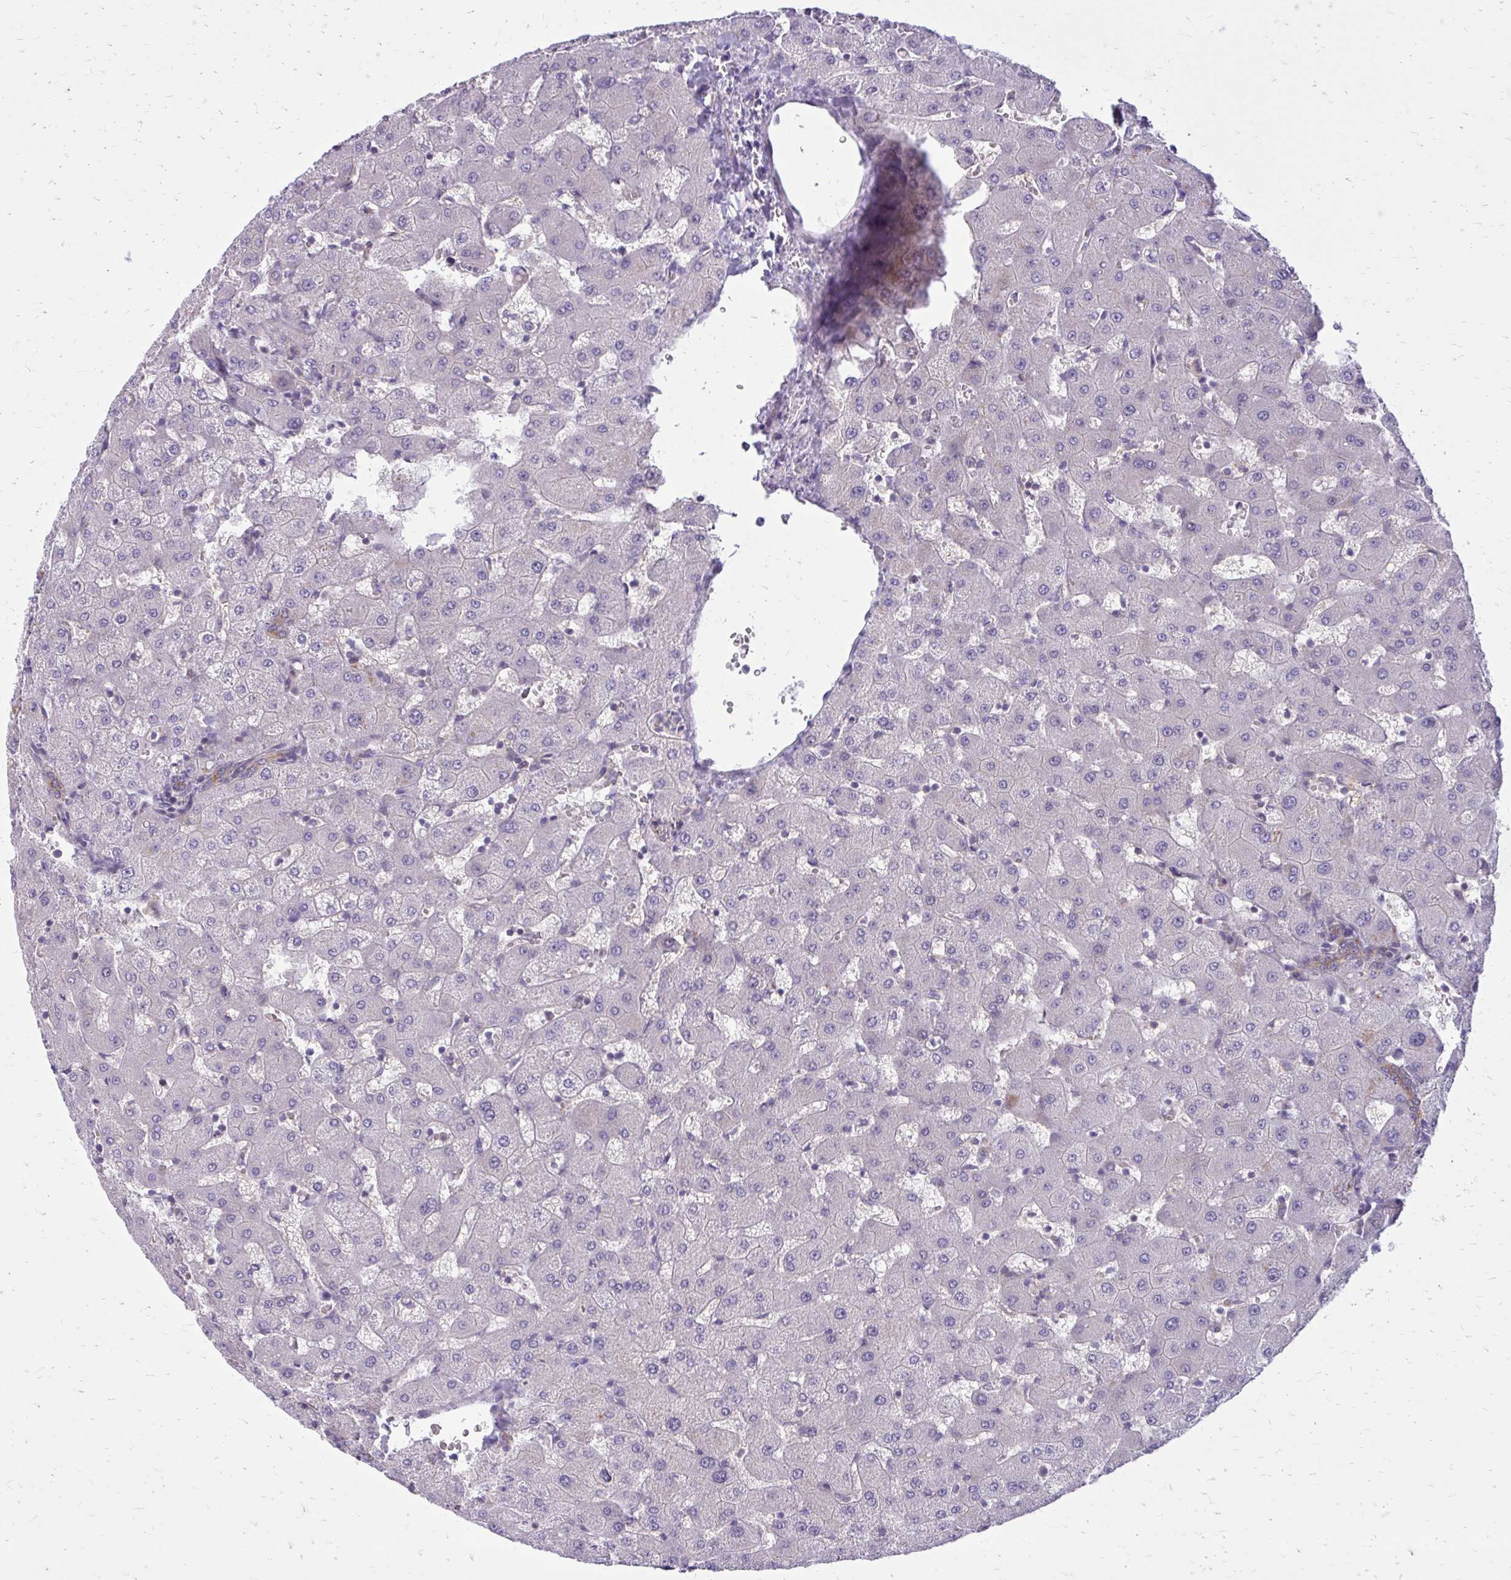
{"staining": {"intensity": "moderate", "quantity": ">75%", "location": "cytoplasmic/membranous"}, "tissue": "liver", "cell_type": "Cholangiocytes", "image_type": "normal", "snomed": [{"axis": "morphology", "description": "Normal tissue, NOS"}, {"axis": "topography", "description": "Liver"}], "caption": "Immunohistochemical staining of benign human liver displays medium levels of moderate cytoplasmic/membranous expression in about >75% of cholangiocytes. (IHC, brightfield microscopy, high magnification).", "gene": "FAP", "patient": {"sex": "female", "age": 63}}